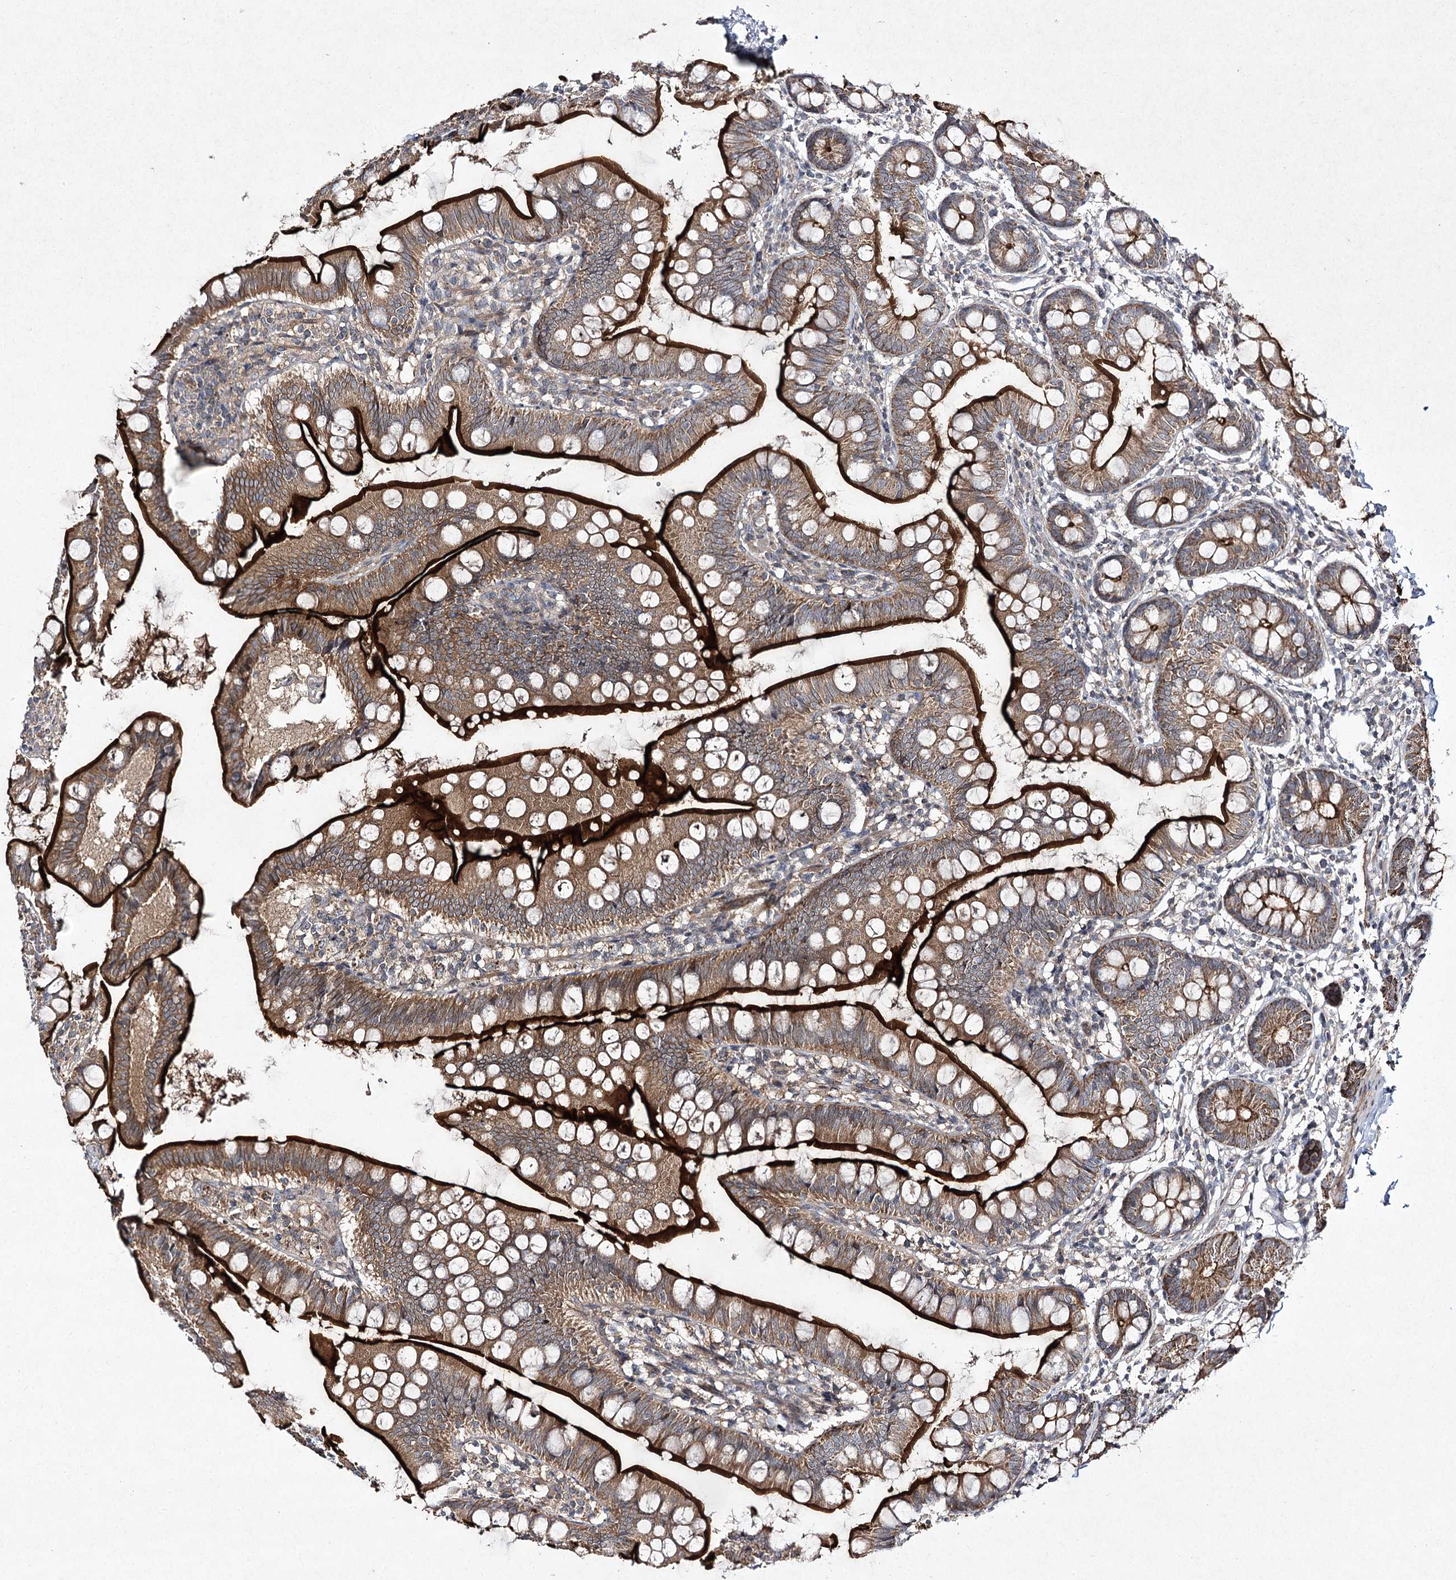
{"staining": {"intensity": "strong", "quantity": ">75%", "location": "cytoplasmic/membranous"}, "tissue": "small intestine", "cell_type": "Glandular cells", "image_type": "normal", "snomed": [{"axis": "morphology", "description": "Normal tissue, NOS"}, {"axis": "topography", "description": "Small intestine"}], "caption": "IHC micrograph of unremarkable small intestine: small intestine stained using immunohistochemistry shows high levels of strong protein expression localized specifically in the cytoplasmic/membranous of glandular cells, appearing as a cytoplasmic/membranous brown color.", "gene": "FANCL", "patient": {"sex": "male", "age": 7}}